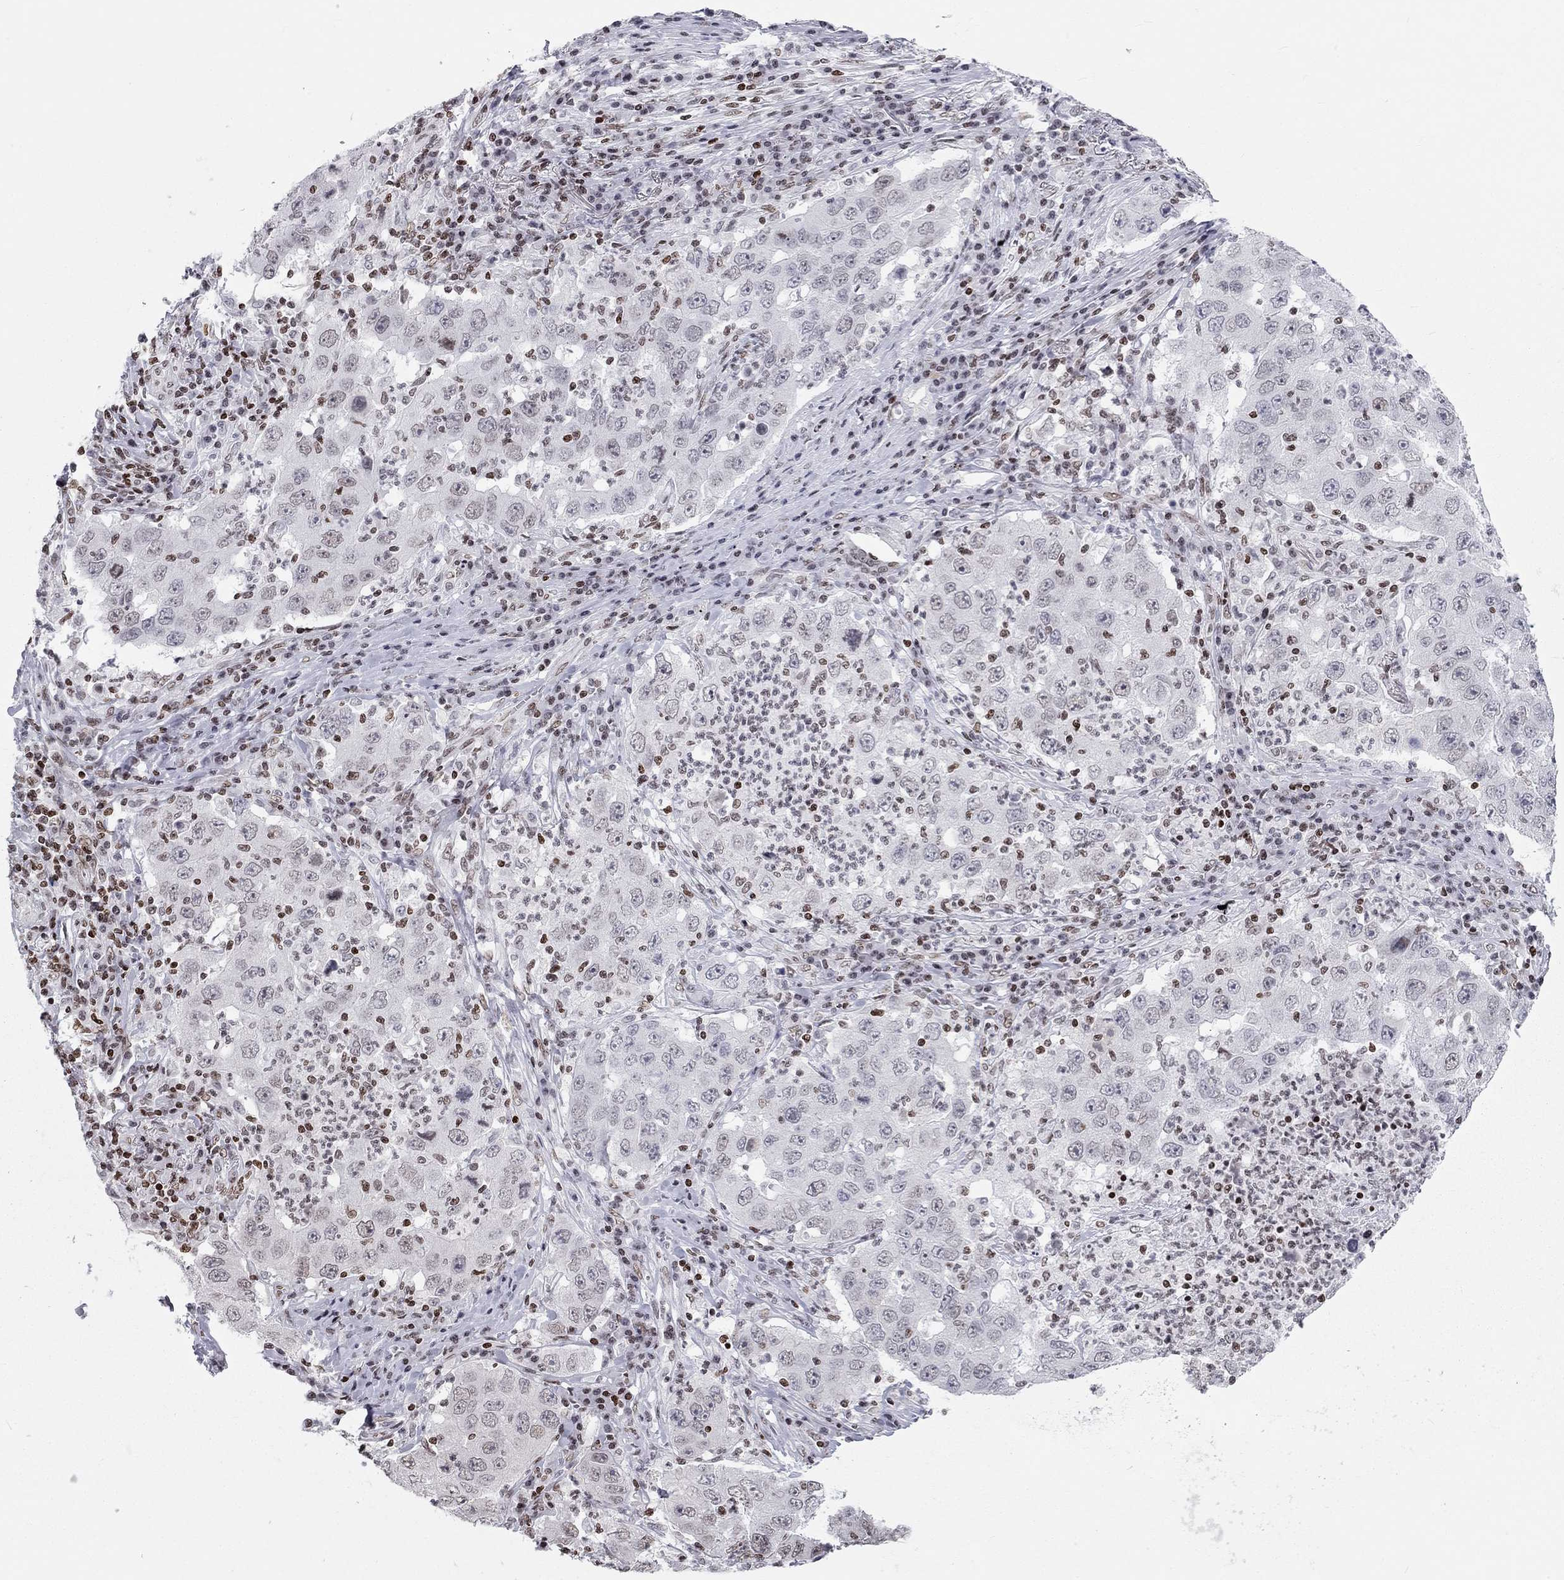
{"staining": {"intensity": "negative", "quantity": "none", "location": "none"}, "tissue": "lung cancer", "cell_type": "Tumor cells", "image_type": "cancer", "snomed": [{"axis": "morphology", "description": "Adenocarcinoma, NOS"}, {"axis": "topography", "description": "Lung"}], "caption": "Adenocarcinoma (lung) stained for a protein using IHC displays no positivity tumor cells.", "gene": "H2AX", "patient": {"sex": "male", "age": 73}}